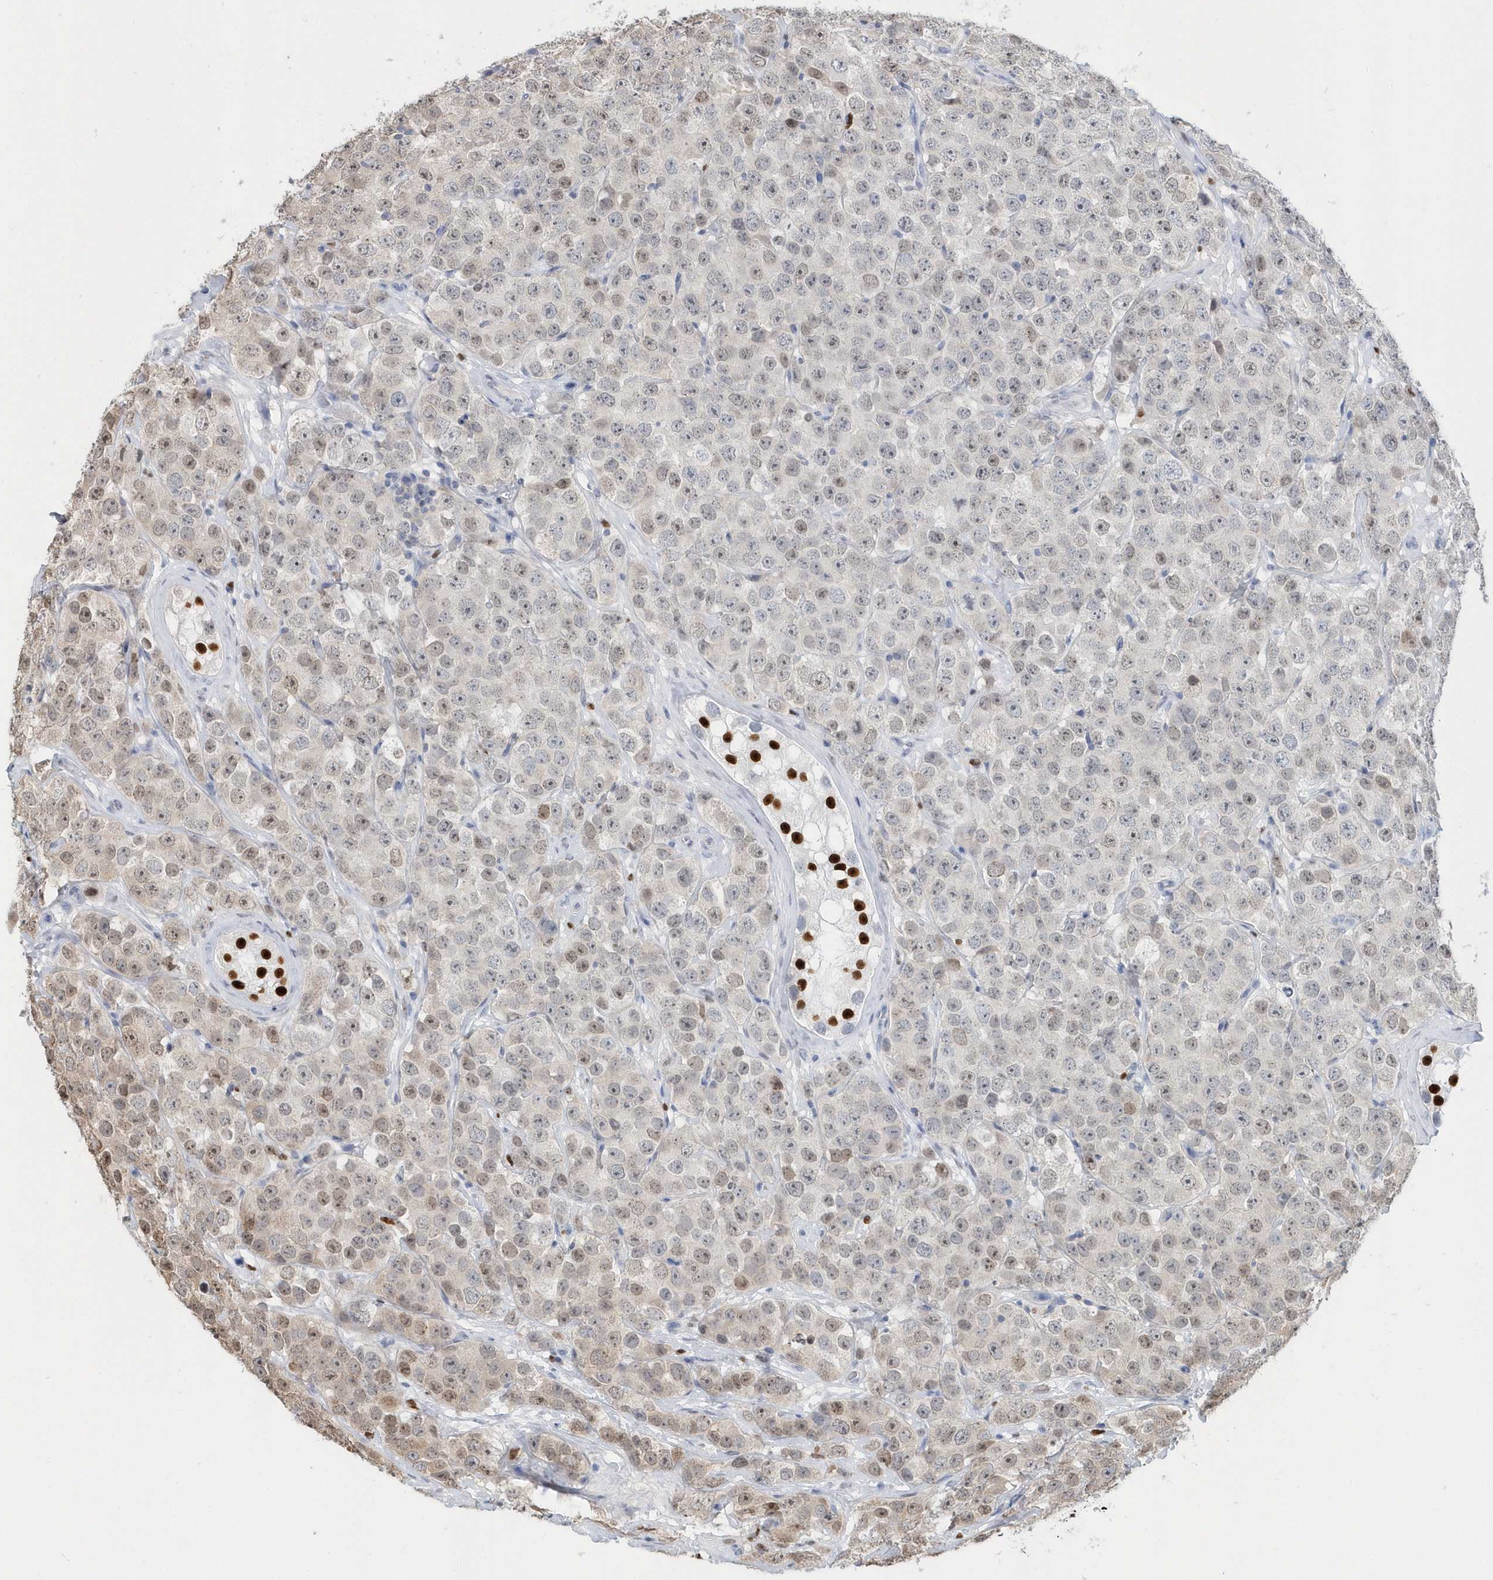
{"staining": {"intensity": "weak", "quantity": "<25%", "location": "cytoplasmic/membranous,nuclear"}, "tissue": "testis cancer", "cell_type": "Tumor cells", "image_type": "cancer", "snomed": [{"axis": "morphology", "description": "Seminoma, NOS"}, {"axis": "topography", "description": "Testis"}], "caption": "This is a image of immunohistochemistry staining of testis cancer, which shows no positivity in tumor cells.", "gene": "MACROH2A2", "patient": {"sex": "male", "age": 28}}